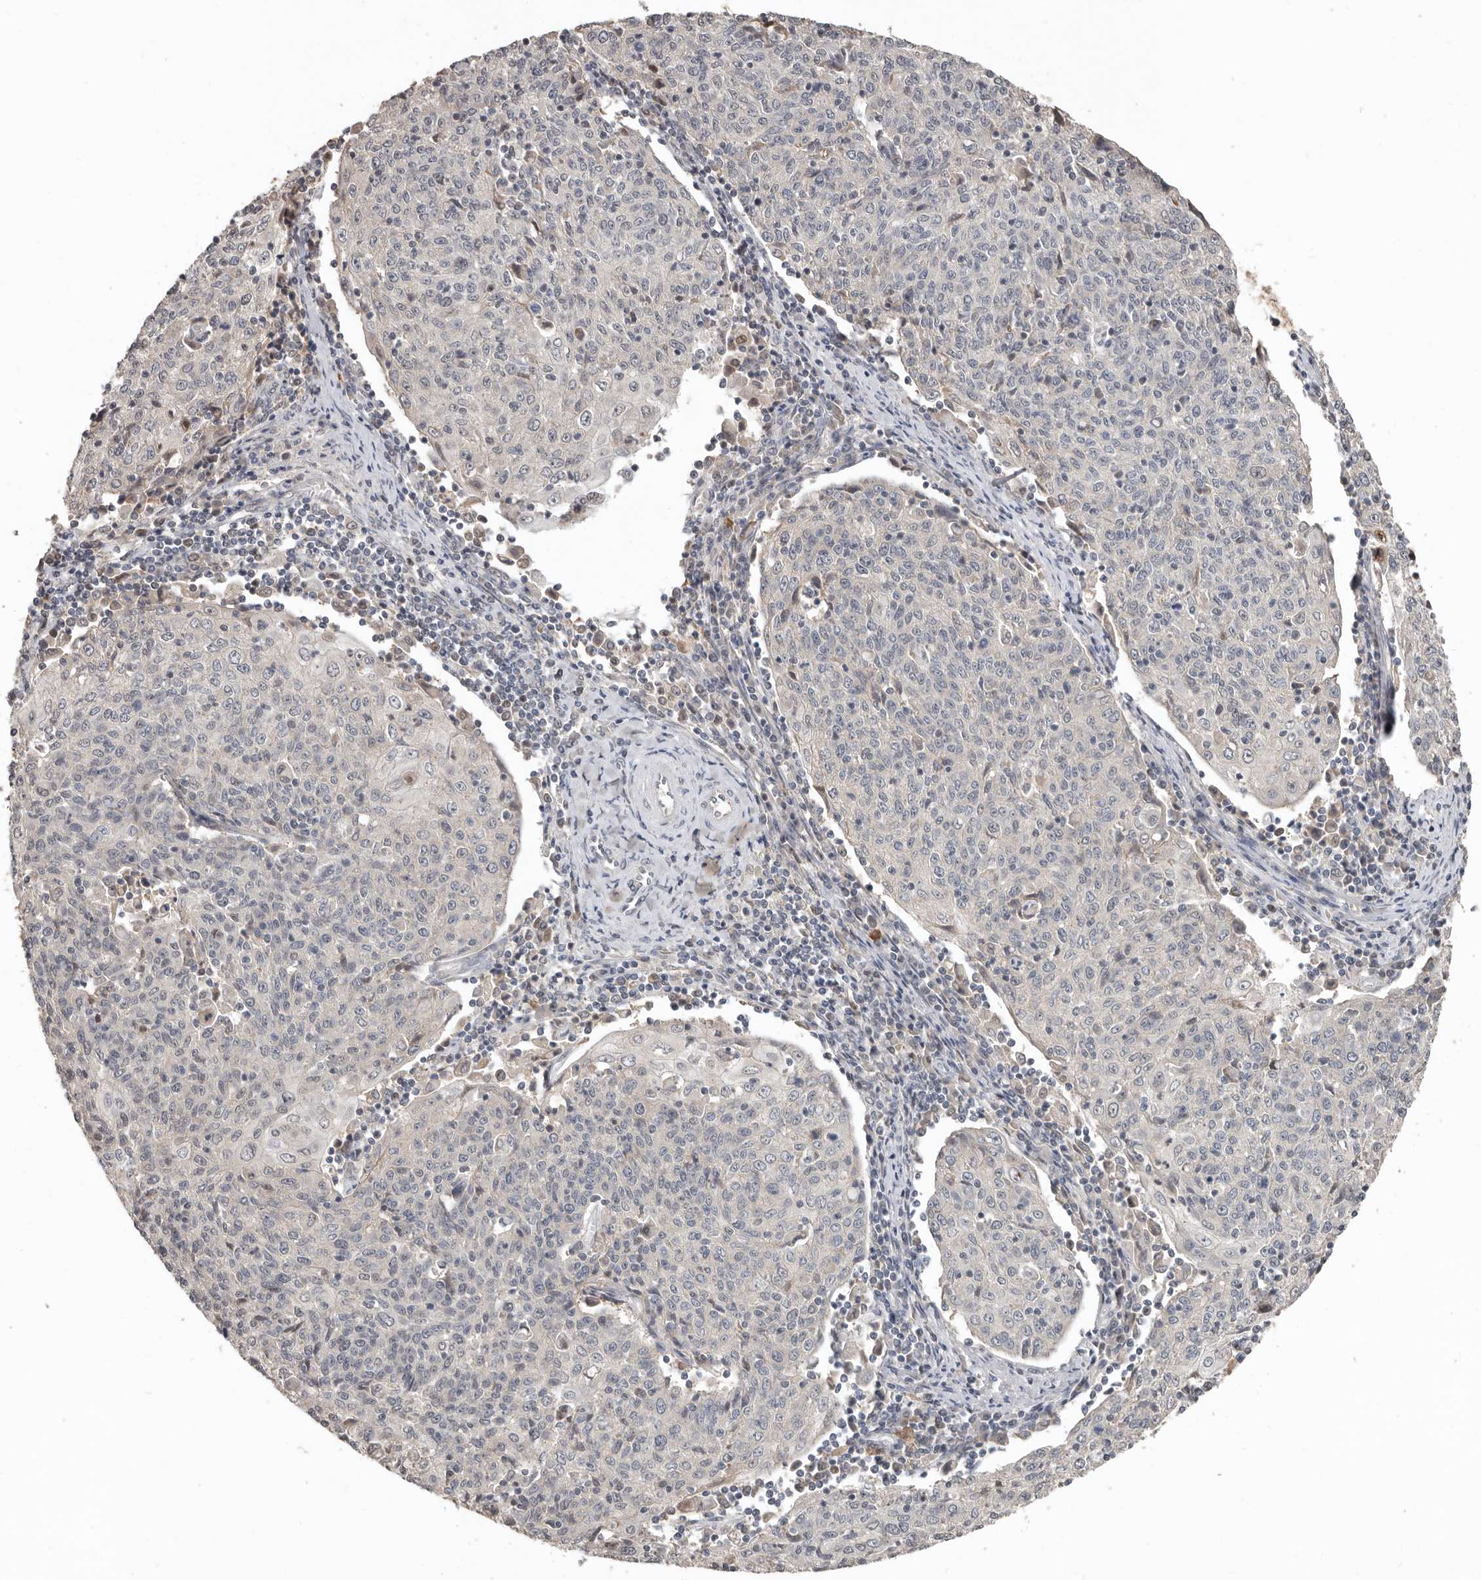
{"staining": {"intensity": "negative", "quantity": "none", "location": "none"}, "tissue": "cervical cancer", "cell_type": "Tumor cells", "image_type": "cancer", "snomed": [{"axis": "morphology", "description": "Squamous cell carcinoma, NOS"}, {"axis": "topography", "description": "Cervix"}], "caption": "There is no significant positivity in tumor cells of cervical squamous cell carcinoma.", "gene": "LRGUK", "patient": {"sex": "female", "age": 48}}